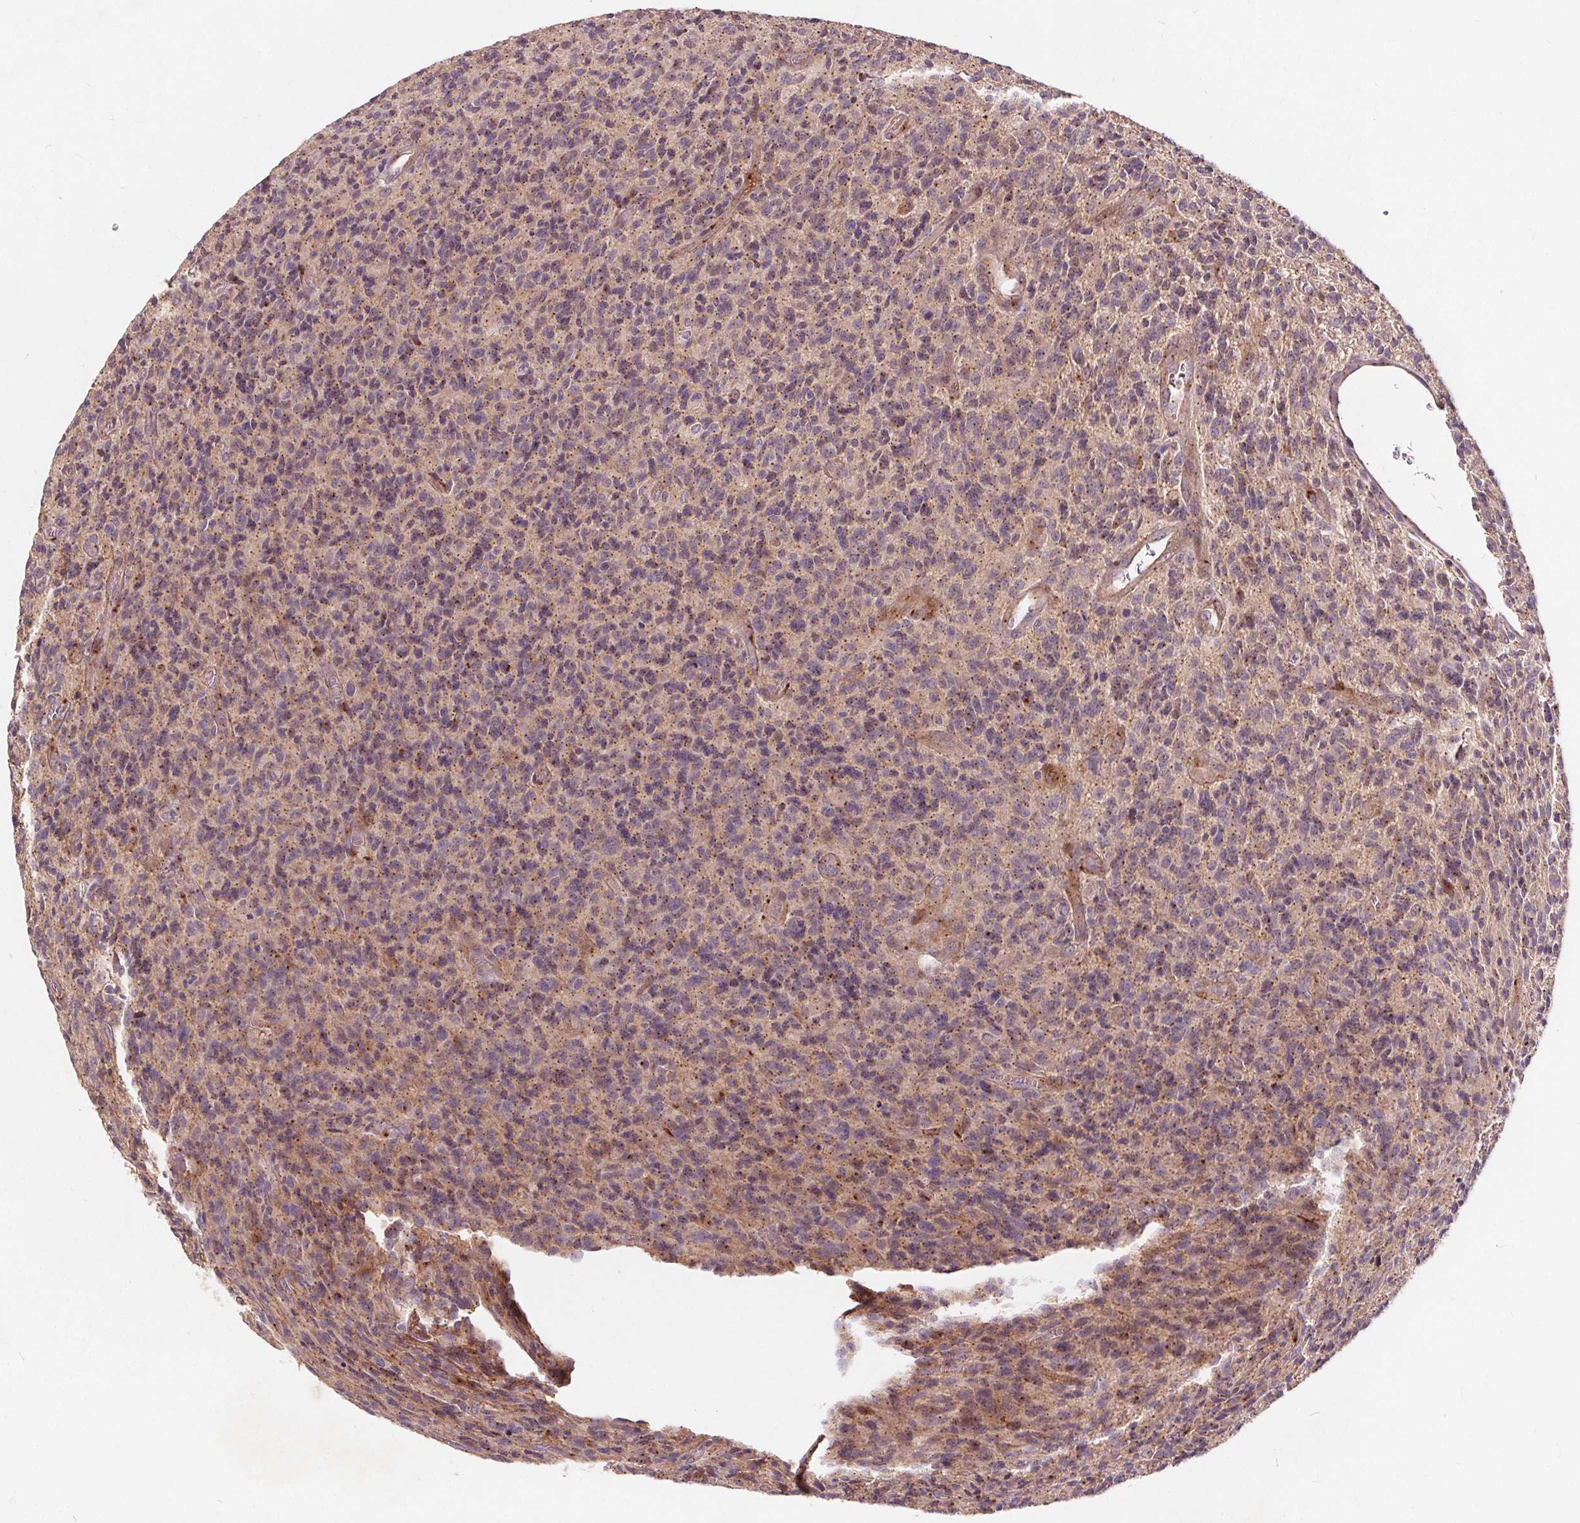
{"staining": {"intensity": "weak", "quantity": "<25%", "location": "cytoplasmic/membranous"}, "tissue": "glioma", "cell_type": "Tumor cells", "image_type": "cancer", "snomed": [{"axis": "morphology", "description": "Glioma, malignant, High grade"}, {"axis": "topography", "description": "Brain"}], "caption": "Image shows no protein positivity in tumor cells of glioma tissue. (Immunohistochemistry (ihc), brightfield microscopy, high magnification).", "gene": "CSNK1G2", "patient": {"sex": "male", "age": 76}}